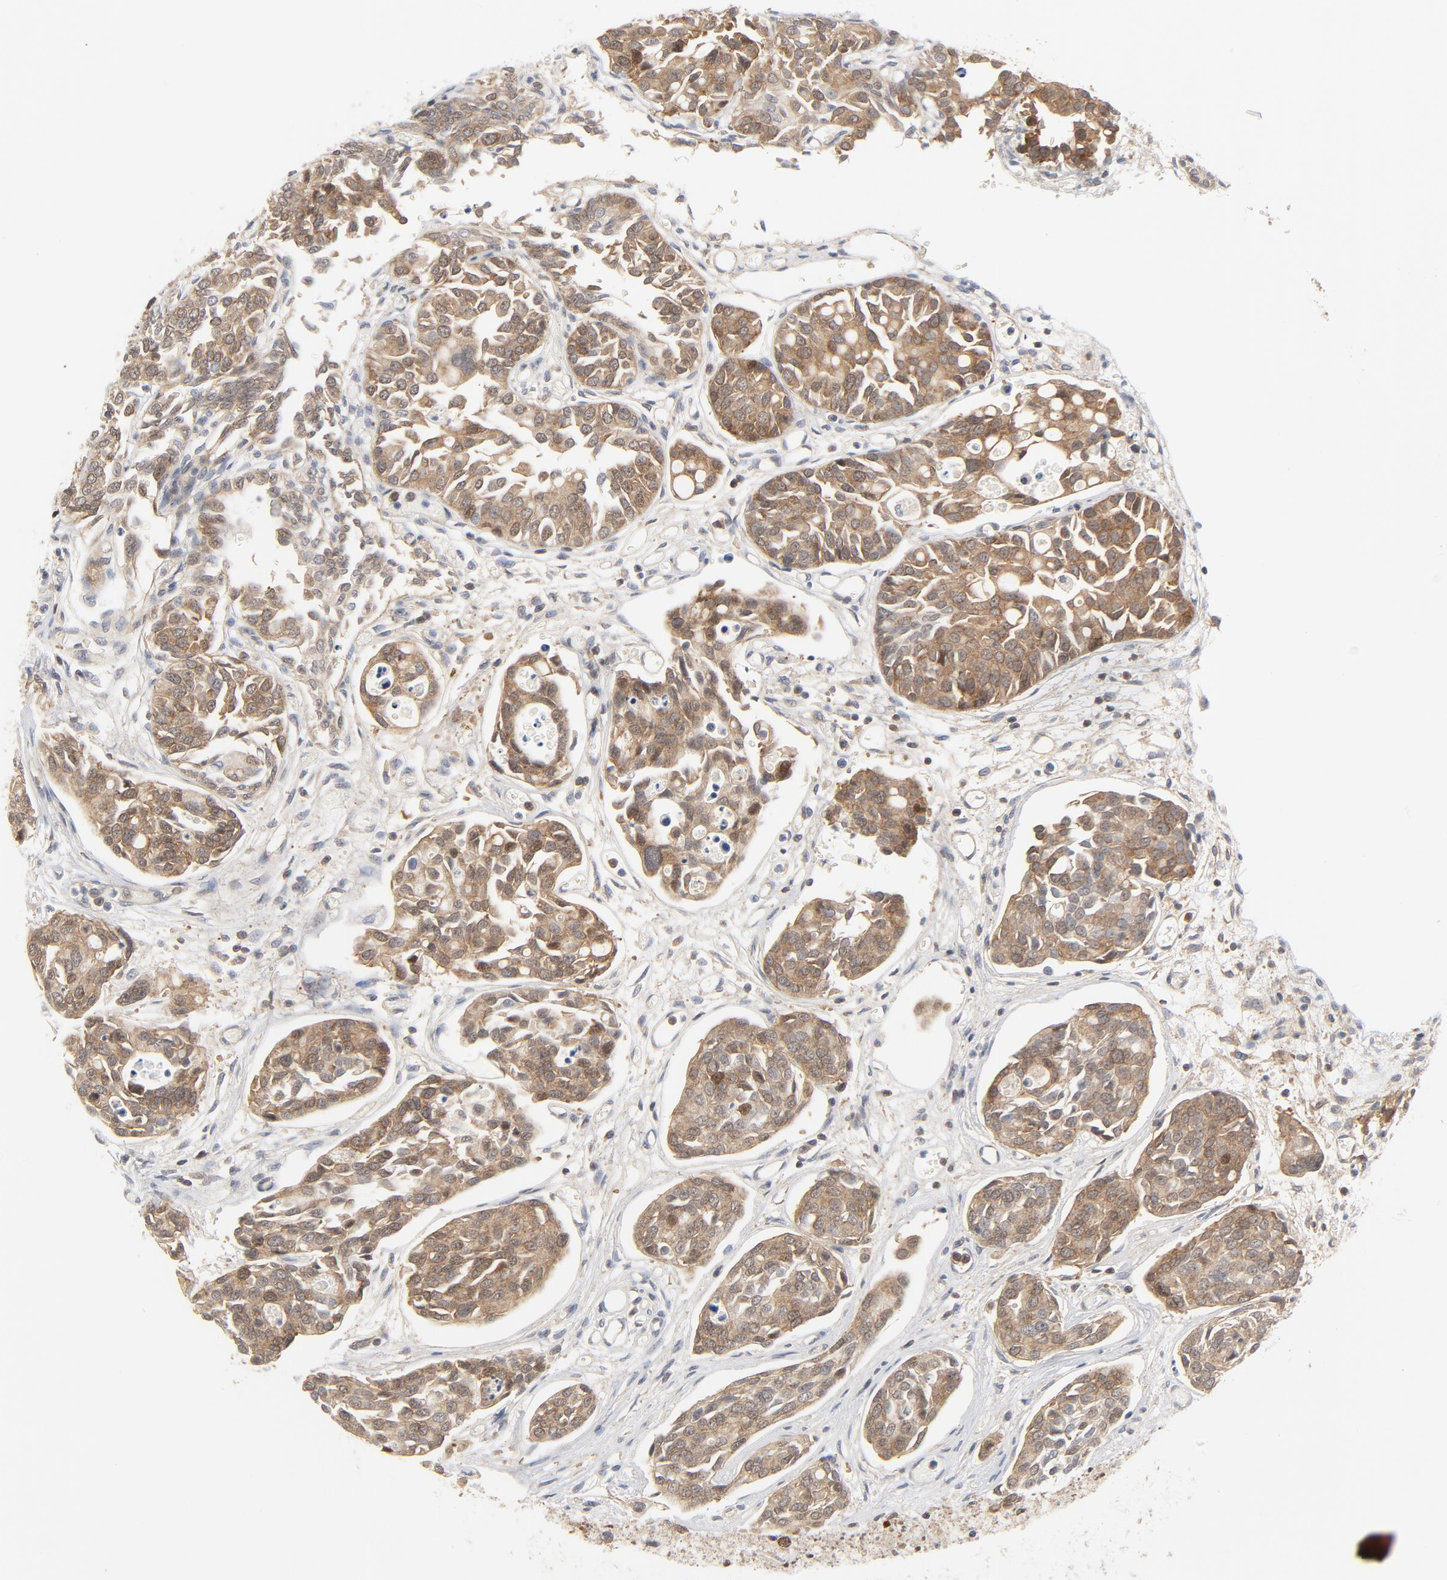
{"staining": {"intensity": "moderate", "quantity": ">75%", "location": "cytoplasmic/membranous"}, "tissue": "urothelial cancer", "cell_type": "Tumor cells", "image_type": "cancer", "snomed": [{"axis": "morphology", "description": "Urothelial carcinoma, High grade"}, {"axis": "topography", "description": "Urinary bladder"}], "caption": "Immunohistochemical staining of urothelial carcinoma (high-grade) shows medium levels of moderate cytoplasmic/membranous protein staining in about >75% of tumor cells.", "gene": "MAP2K7", "patient": {"sex": "male", "age": 78}}